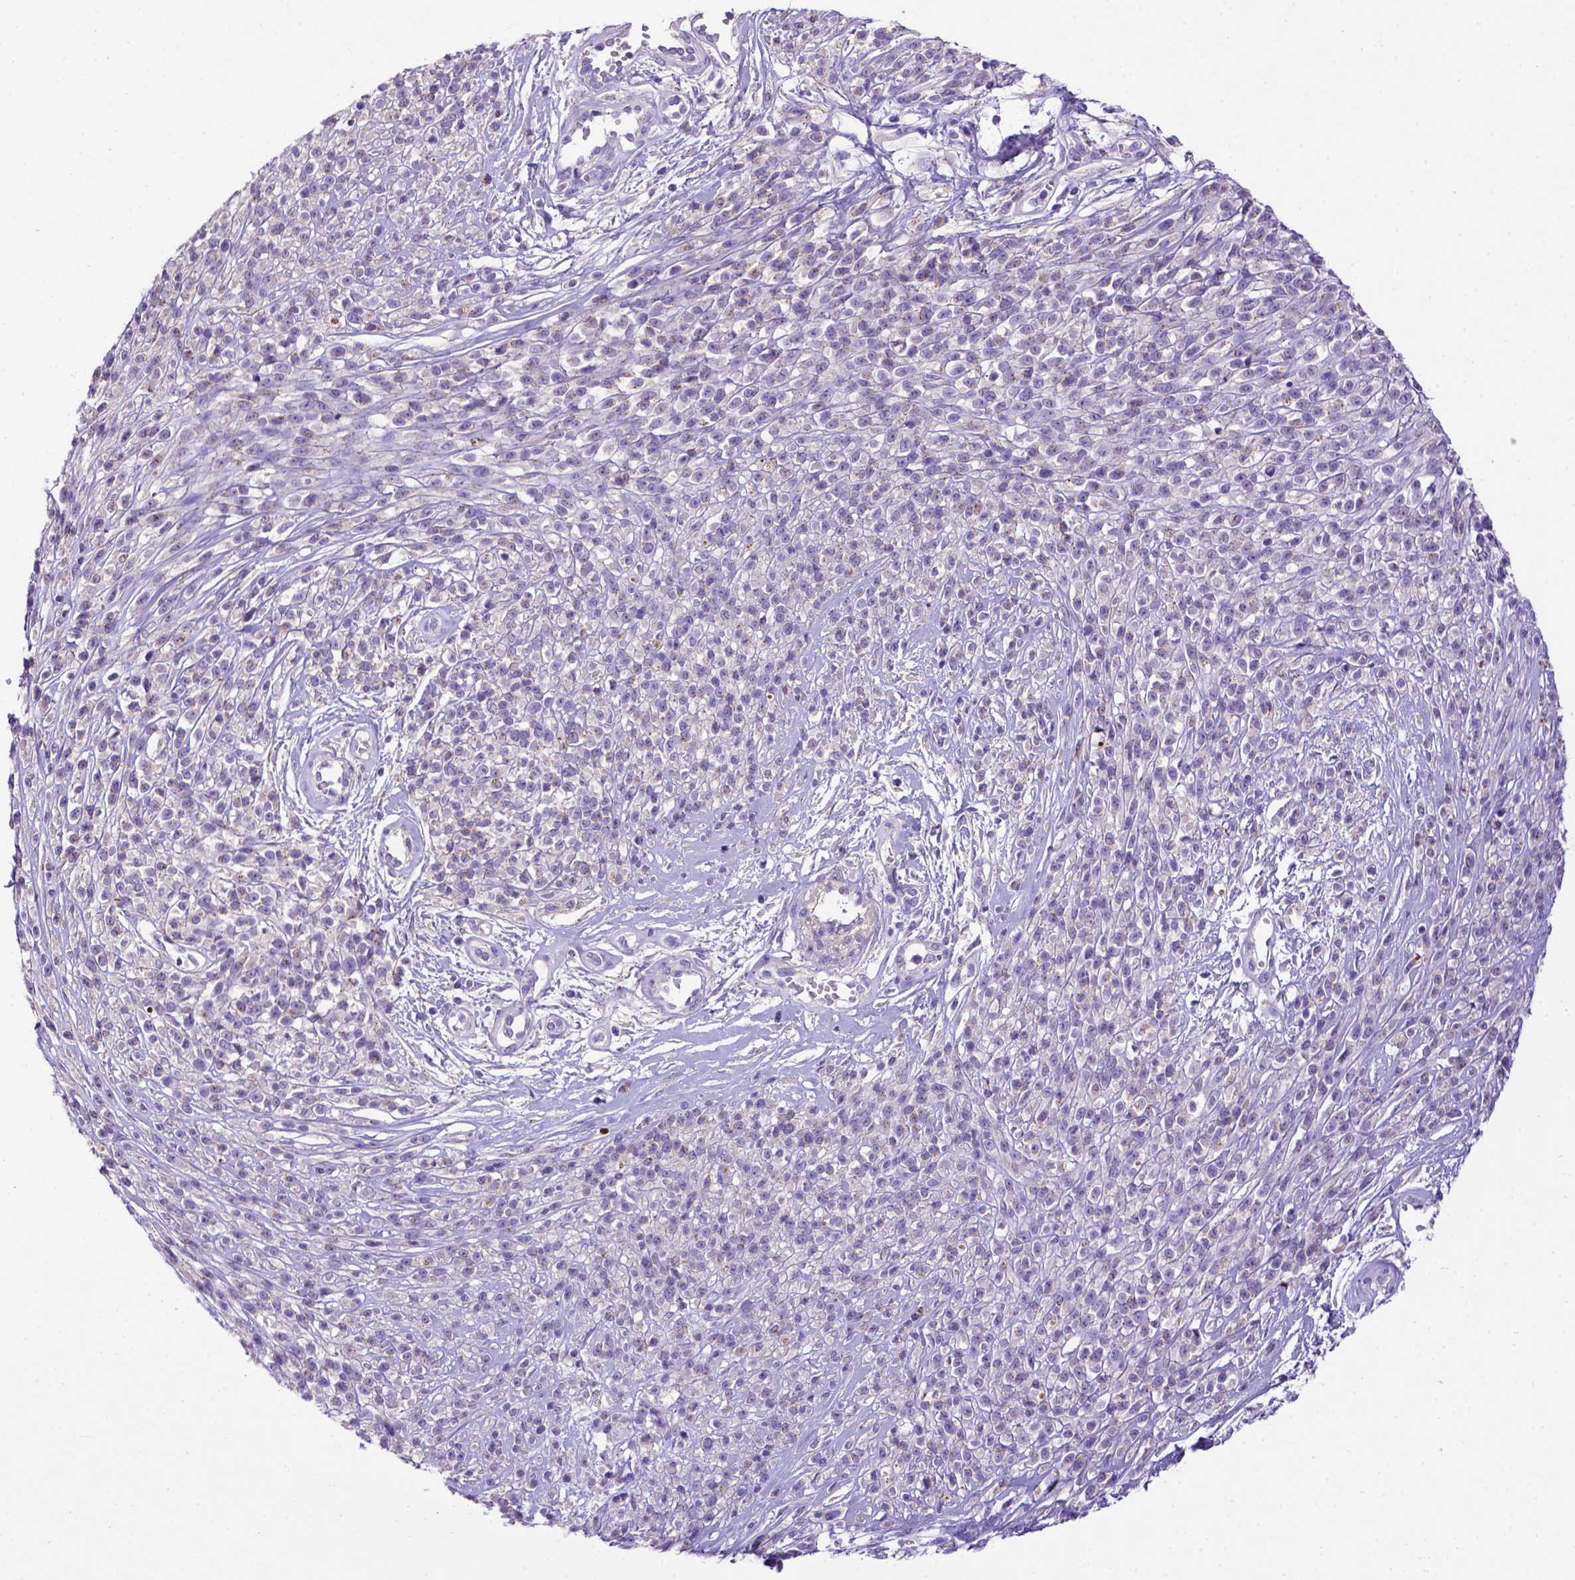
{"staining": {"intensity": "negative", "quantity": "none", "location": "none"}, "tissue": "melanoma", "cell_type": "Tumor cells", "image_type": "cancer", "snomed": [{"axis": "morphology", "description": "Malignant melanoma, NOS"}, {"axis": "topography", "description": "Skin"}, {"axis": "topography", "description": "Skin of trunk"}], "caption": "Human melanoma stained for a protein using IHC shows no positivity in tumor cells.", "gene": "ADAM12", "patient": {"sex": "male", "age": 74}}